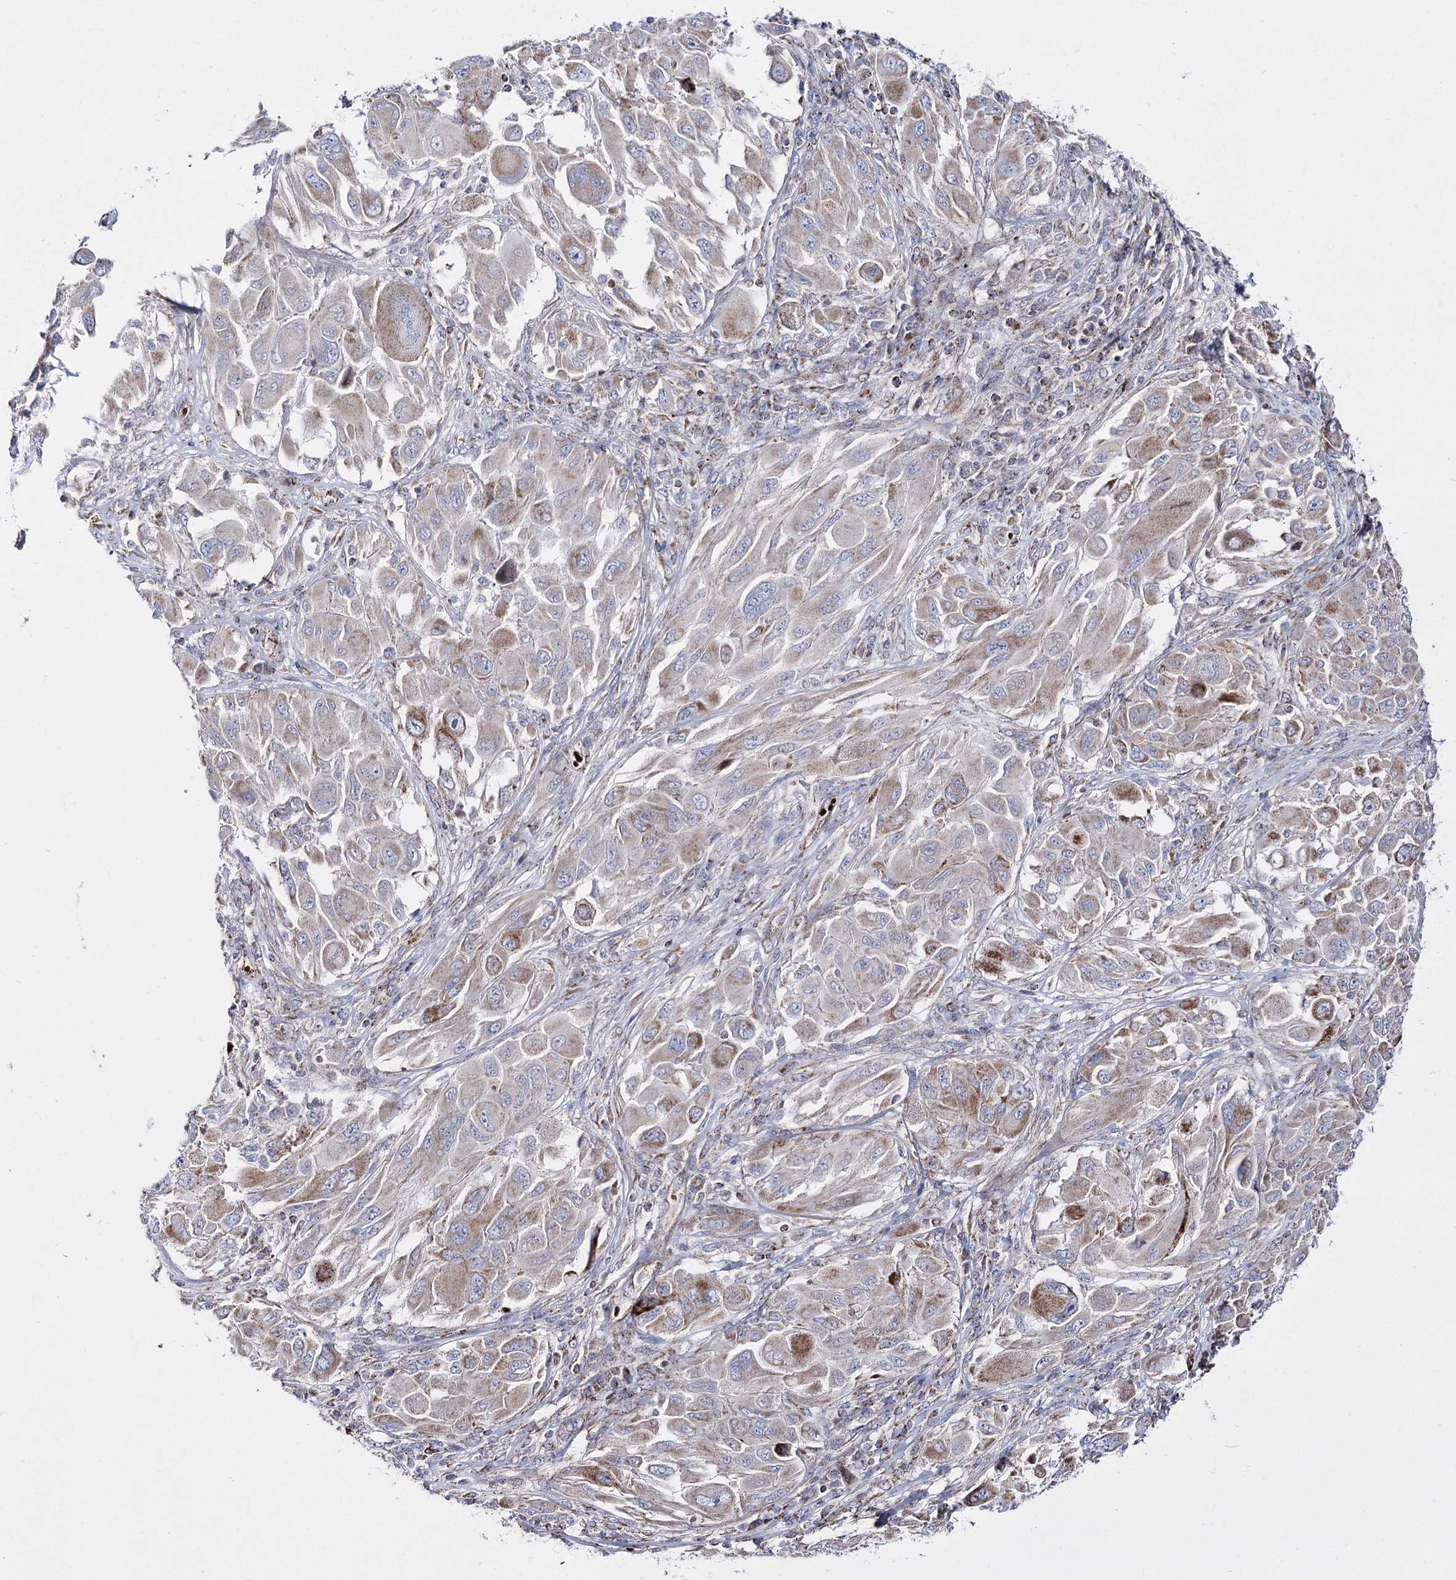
{"staining": {"intensity": "weak", "quantity": "25%-75%", "location": "cytoplasmic/membranous"}, "tissue": "melanoma", "cell_type": "Tumor cells", "image_type": "cancer", "snomed": [{"axis": "morphology", "description": "Malignant melanoma, NOS"}, {"axis": "topography", "description": "Skin"}], "caption": "This is a photomicrograph of immunohistochemistry (IHC) staining of malignant melanoma, which shows weak positivity in the cytoplasmic/membranous of tumor cells.", "gene": "OSBPL5", "patient": {"sex": "female", "age": 91}}